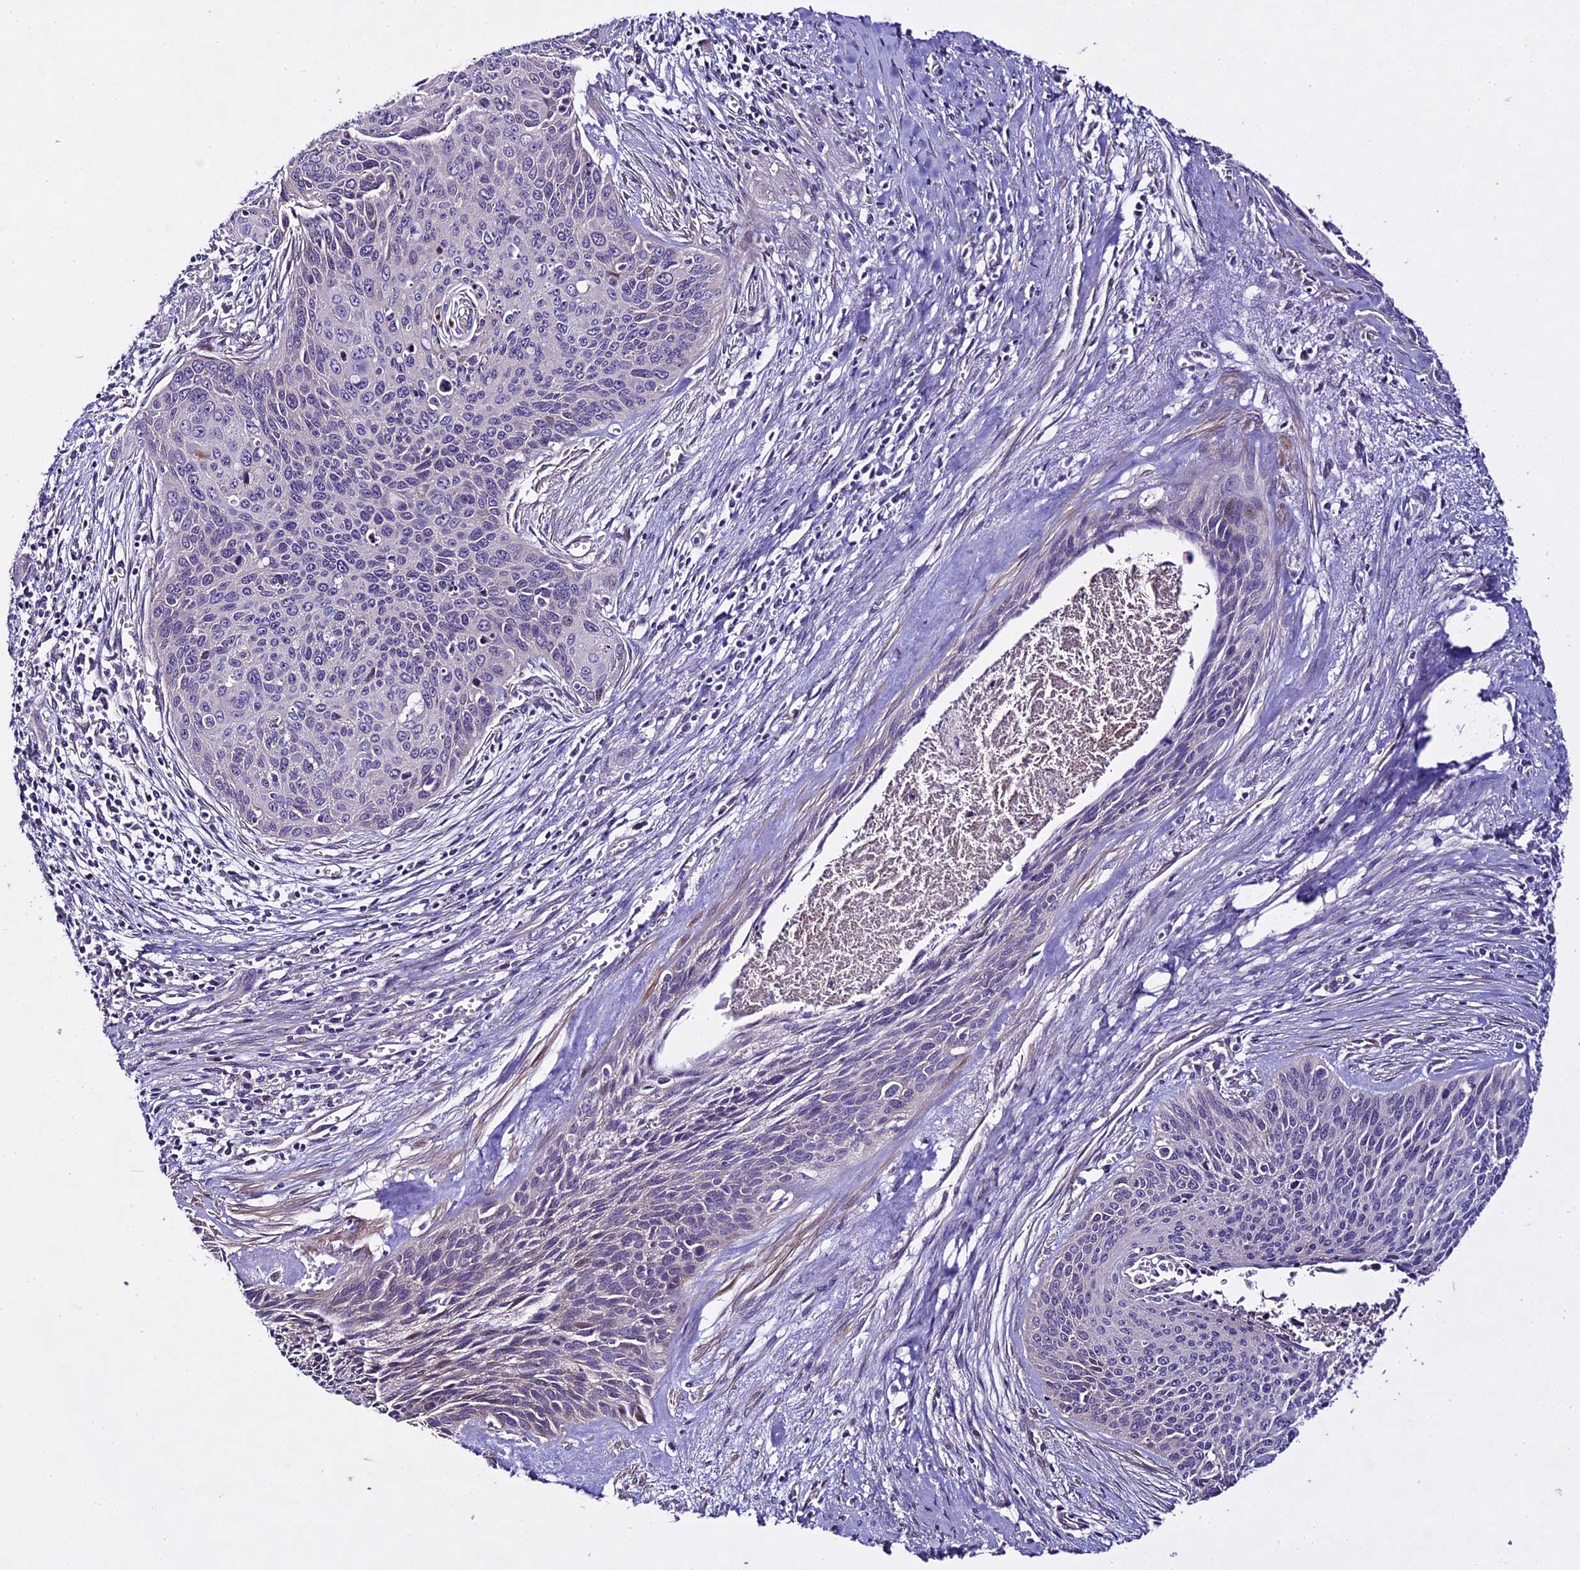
{"staining": {"intensity": "negative", "quantity": "none", "location": "none"}, "tissue": "cervical cancer", "cell_type": "Tumor cells", "image_type": "cancer", "snomed": [{"axis": "morphology", "description": "Squamous cell carcinoma, NOS"}, {"axis": "topography", "description": "Cervix"}], "caption": "IHC histopathology image of human cervical cancer stained for a protein (brown), which exhibits no positivity in tumor cells.", "gene": "SPIRE1", "patient": {"sex": "female", "age": 55}}